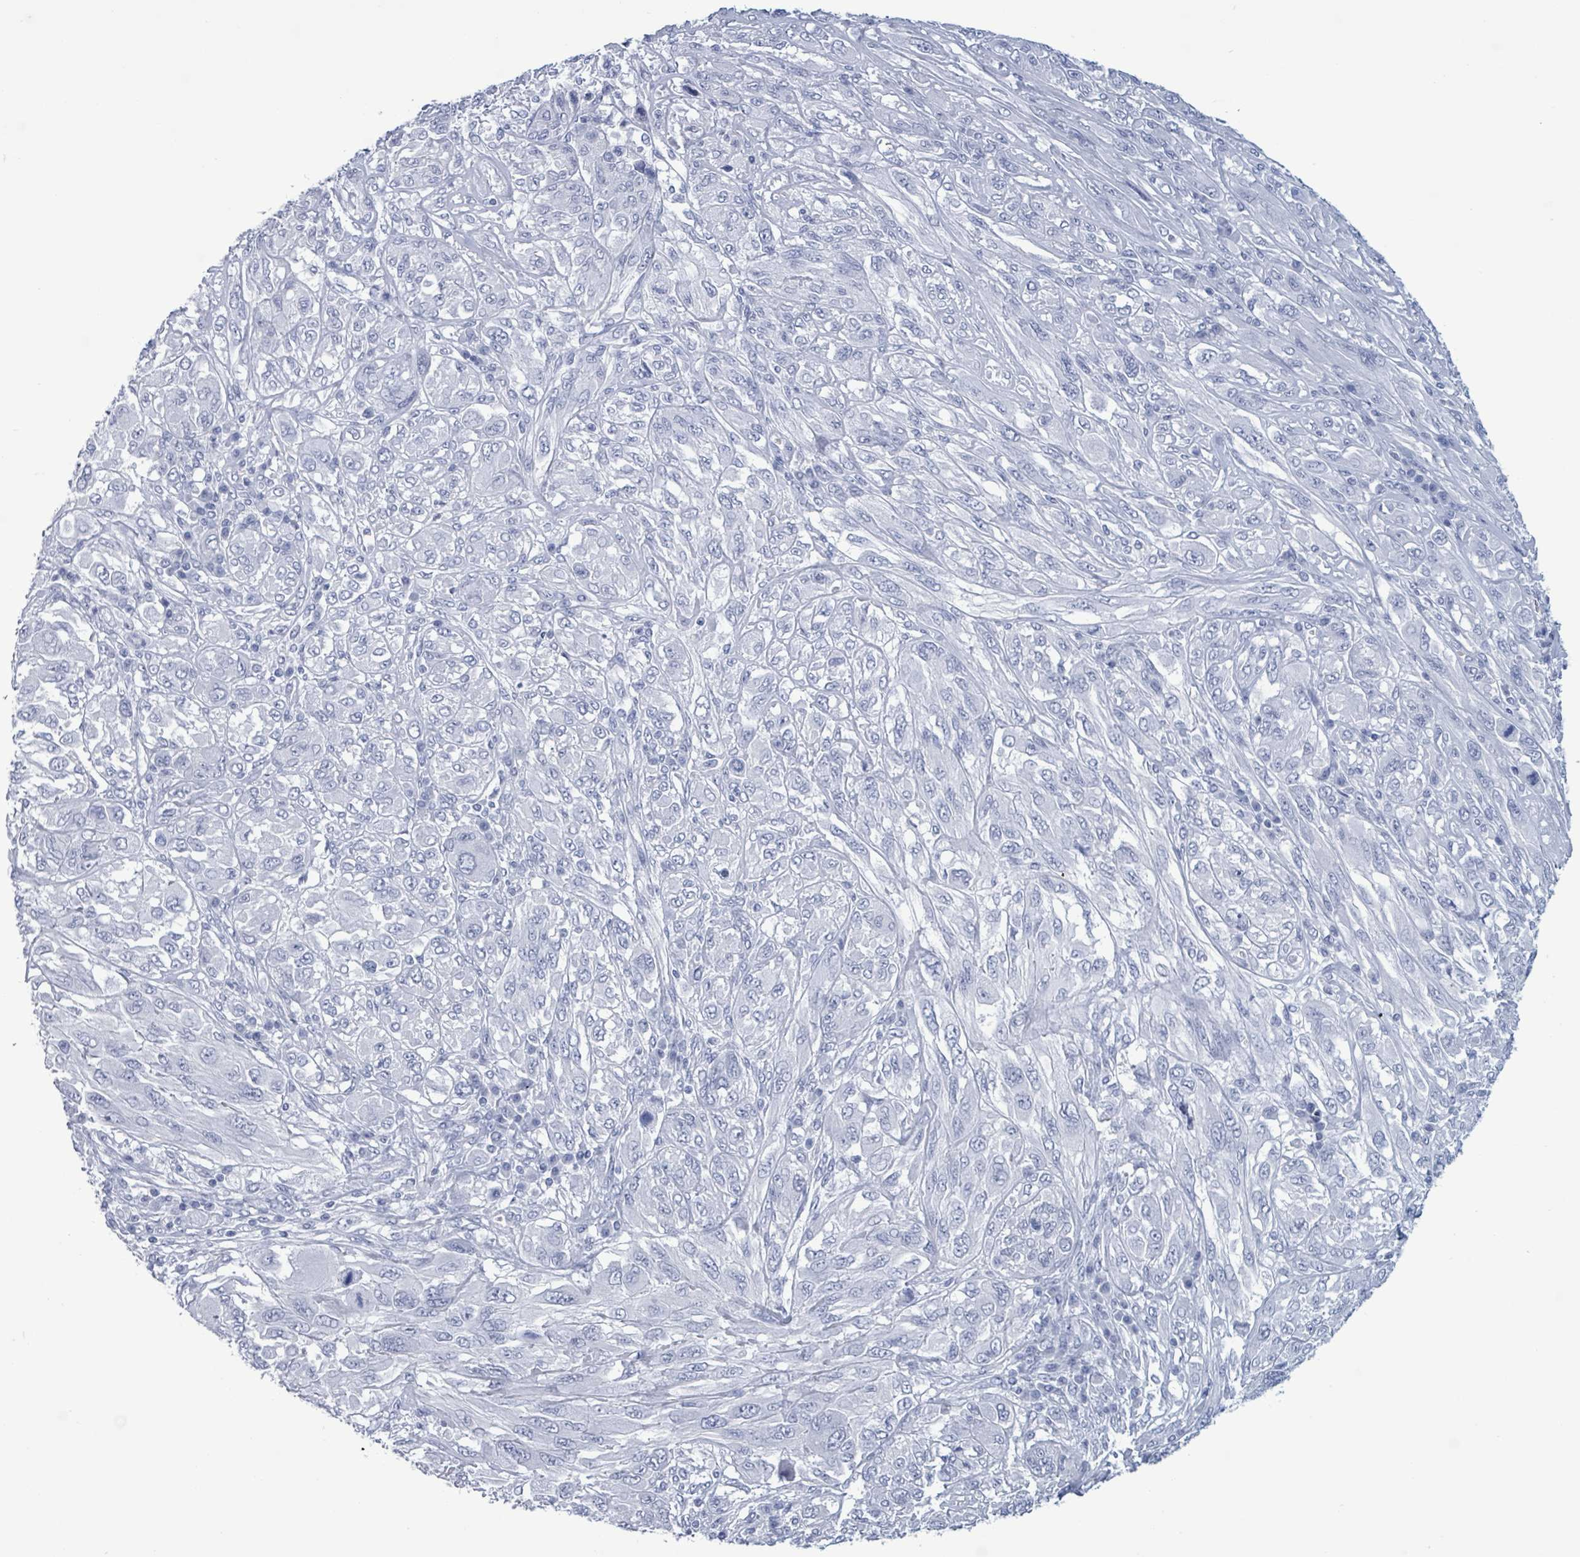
{"staining": {"intensity": "negative", "quantity": "none", "location": "none"}, "tissue": "melanoma", "cell_type": "Tumor cells", "image_type": "cancer", "snomed": [{"axis": "morphology", "description": "Malignant melanoma, NOS"}, {"axis": "topography", "description": "Skin"}], "caption": "Melanoma stained for a protein using IHC reveals no staining tumor cells.", "gene": "NKX2-1", "patient": {"sex": "female", "age": 91}}